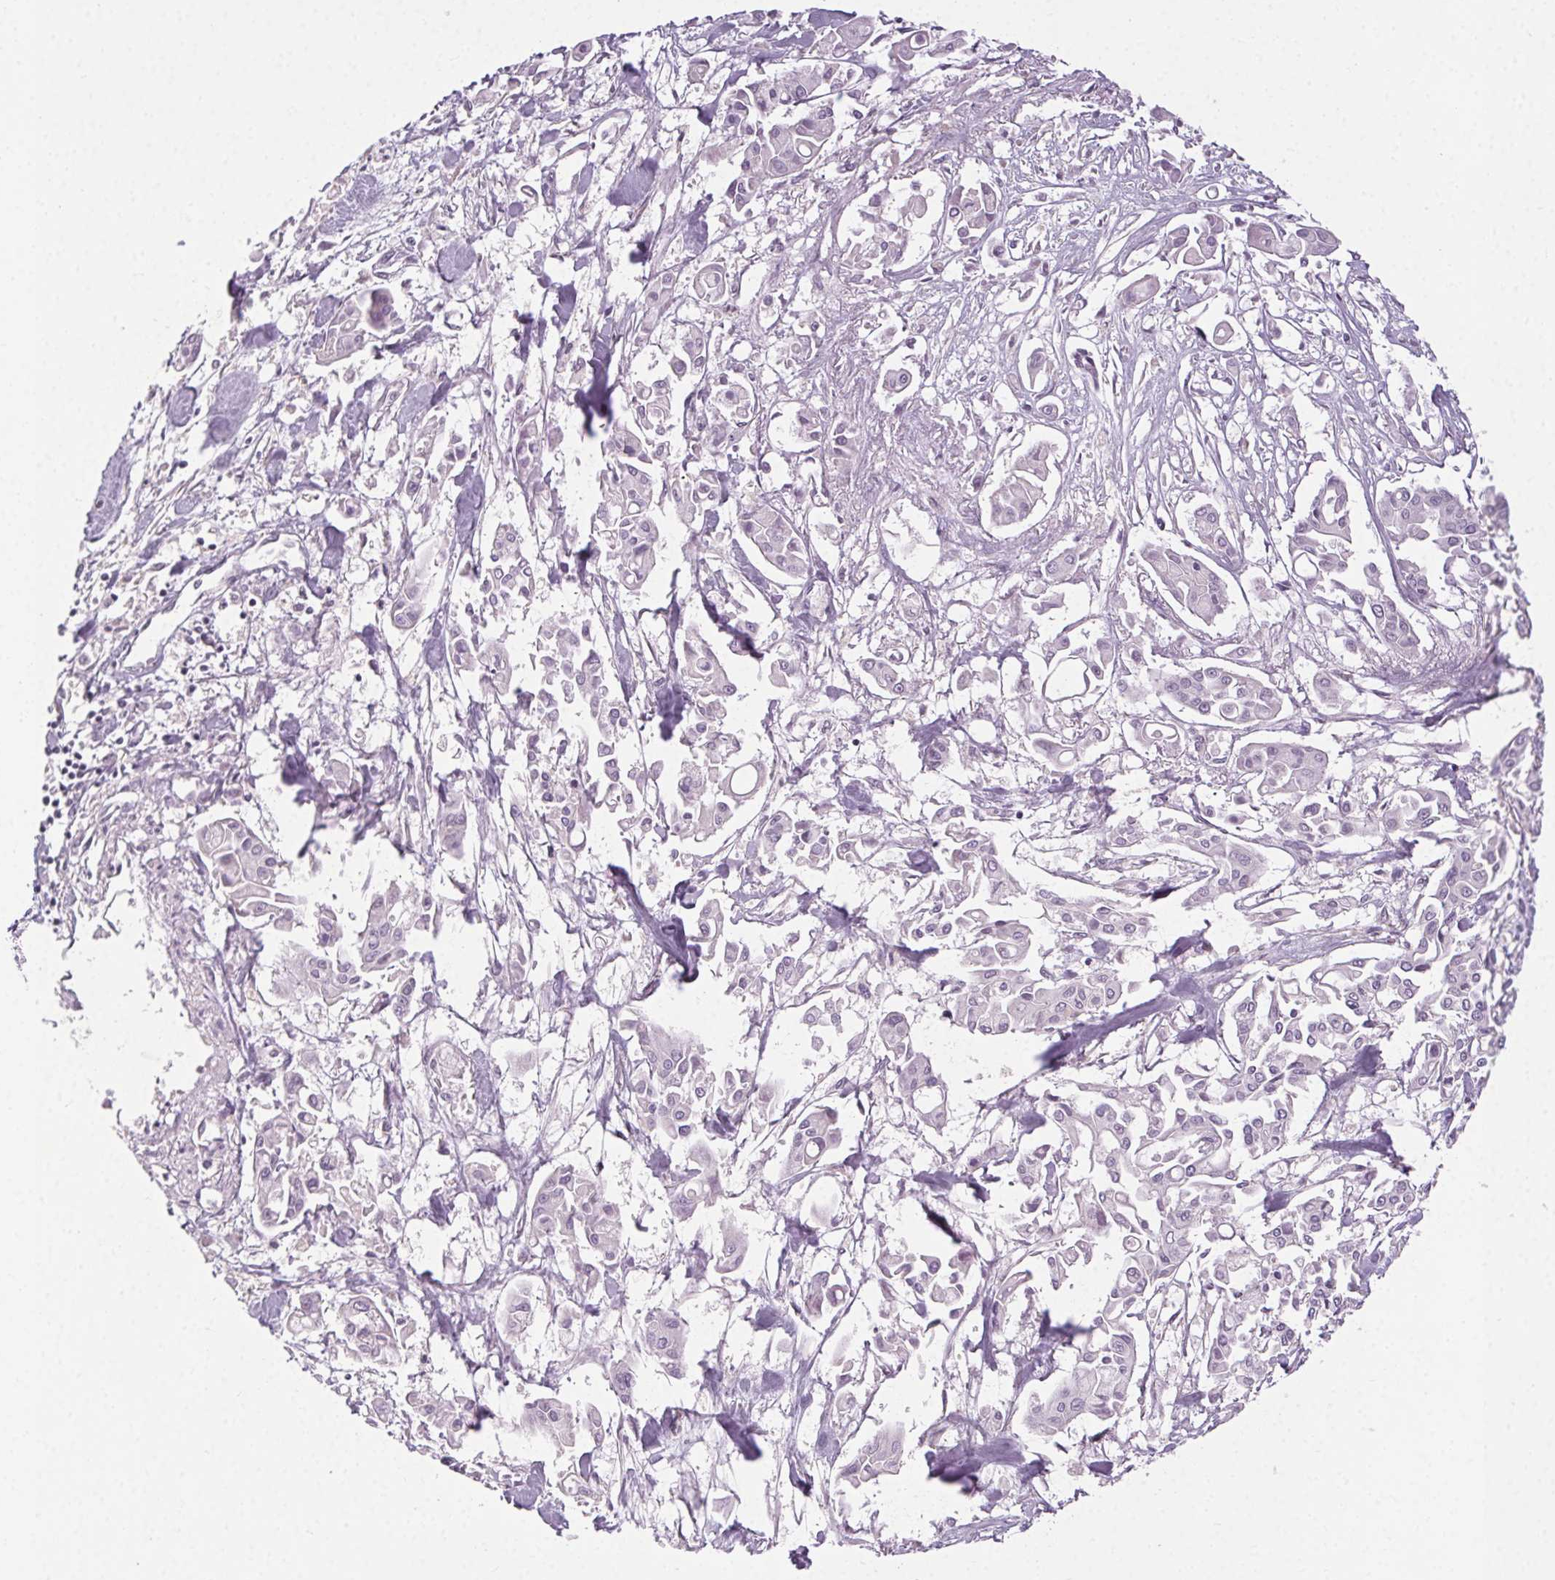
{"staining": {"intensity": "negative", "quantity": "none", "location": "none"}, "tissue": "pancreatic cancer", "cell_type": "Tumor cells", "image_type": "cancer", "snomed": [{"axis": "morphology", "description": "Adenocarcinoma, NOS"}, {"axis": "topography", "description": "Pancreas"}], "caption": "DAB immunohistochemical staining of pancreatic cancer (adenocarcinoma) exhibits no significant positivity in tumor cells.", "gene": "FAM168A", "patient": {"sex": "male", "age": 61}}